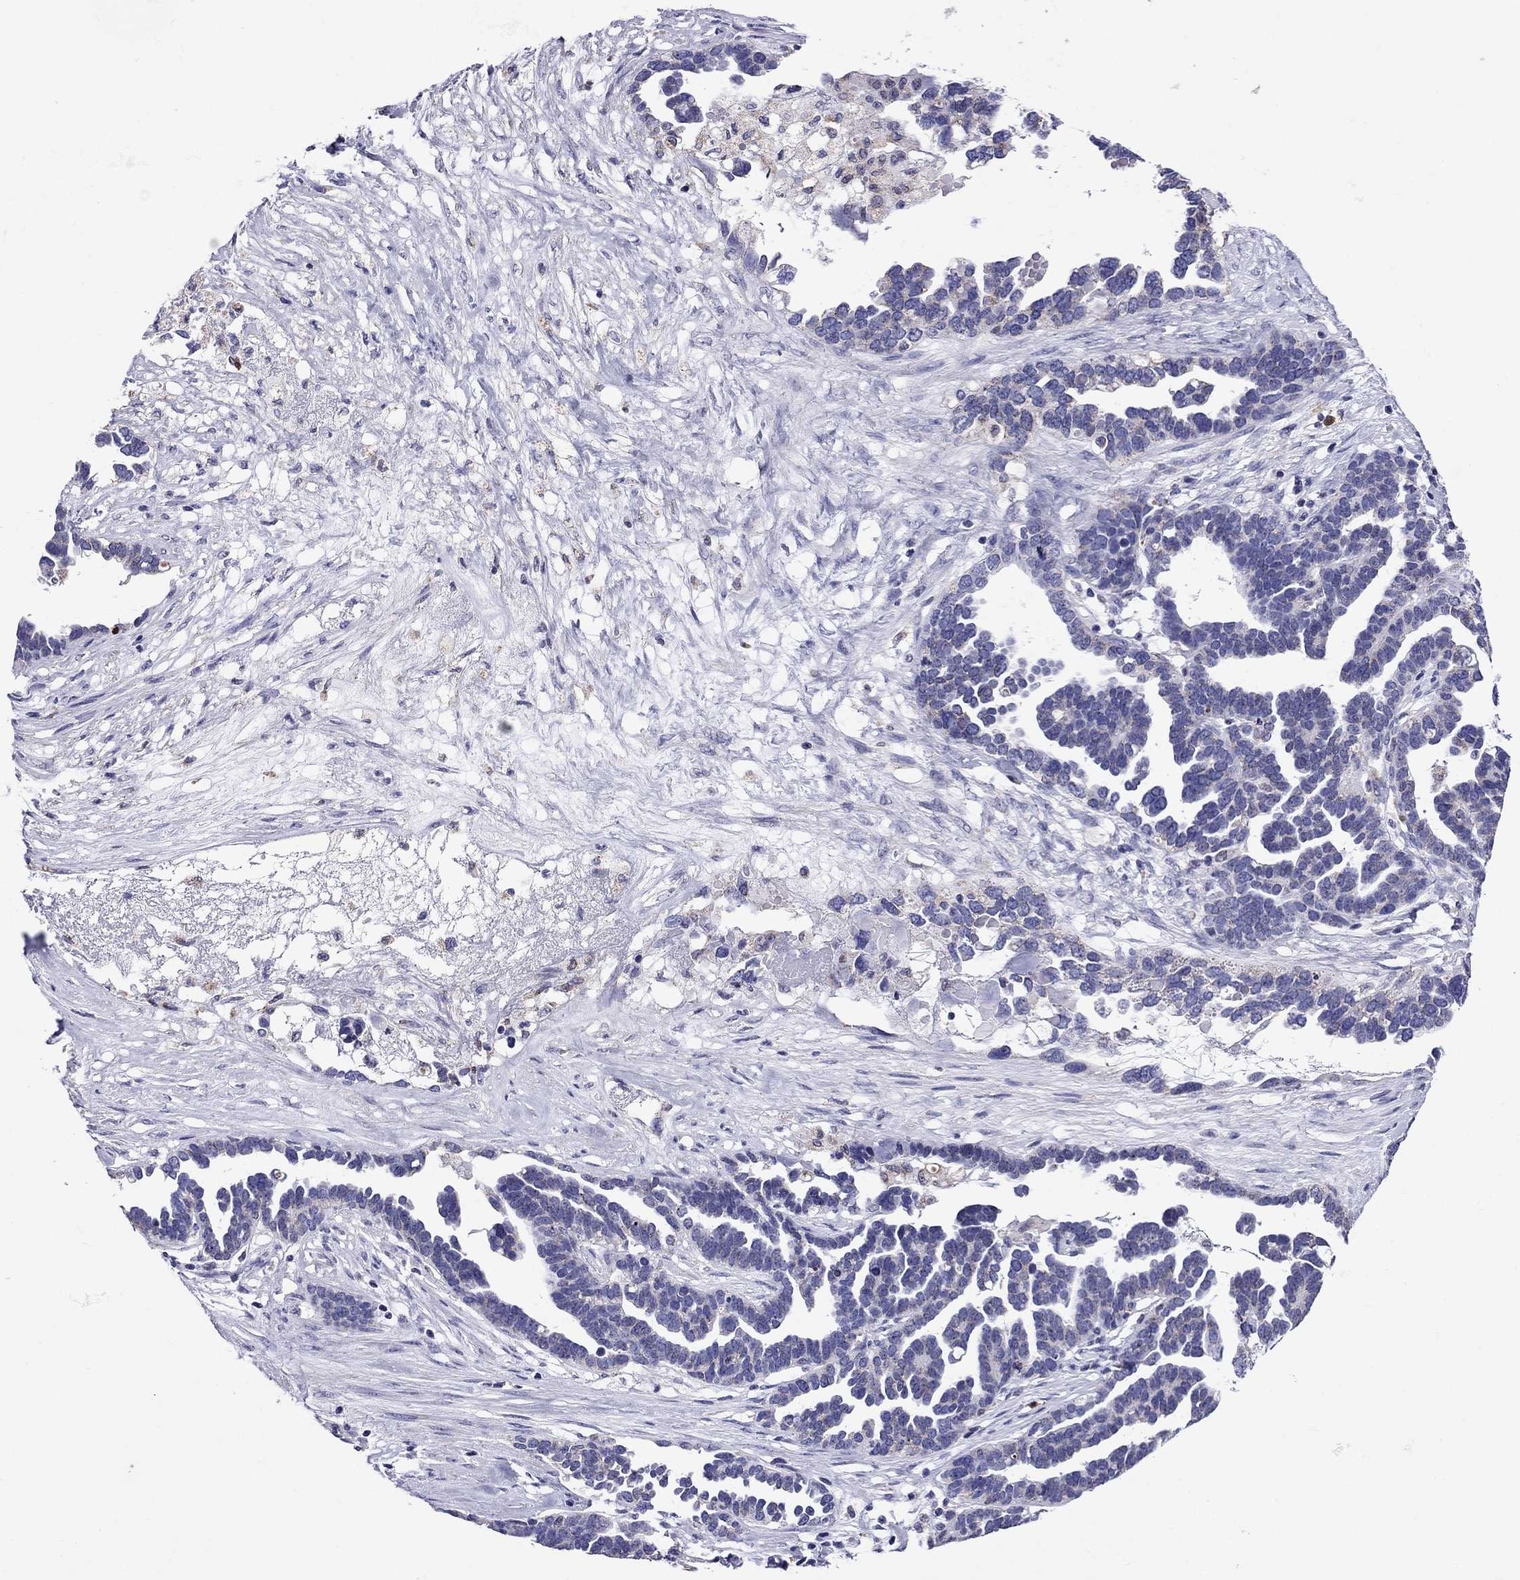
{"staining": {"intensity": "weak", "quantity": "<25%", "location": "cytoplasmic/membranous"}, "tissue": "ovarian cancer", "cell_type": "Tumor cells", "image_type": "cancer", "snomed": [{"axis": "morphology", "description": "Cystadenocarcinoma, serous, NOS"}, {"axis": "topography", "description": "Ovary"}], "caption": "Immunohistochemistry (IHC) histopathology image of human ovarian cancer stained for a protein (brown), which demonstrates no staining in tumor cells.", "gene": "SCG2", "patient": {"sex": "female", "age": 54}}